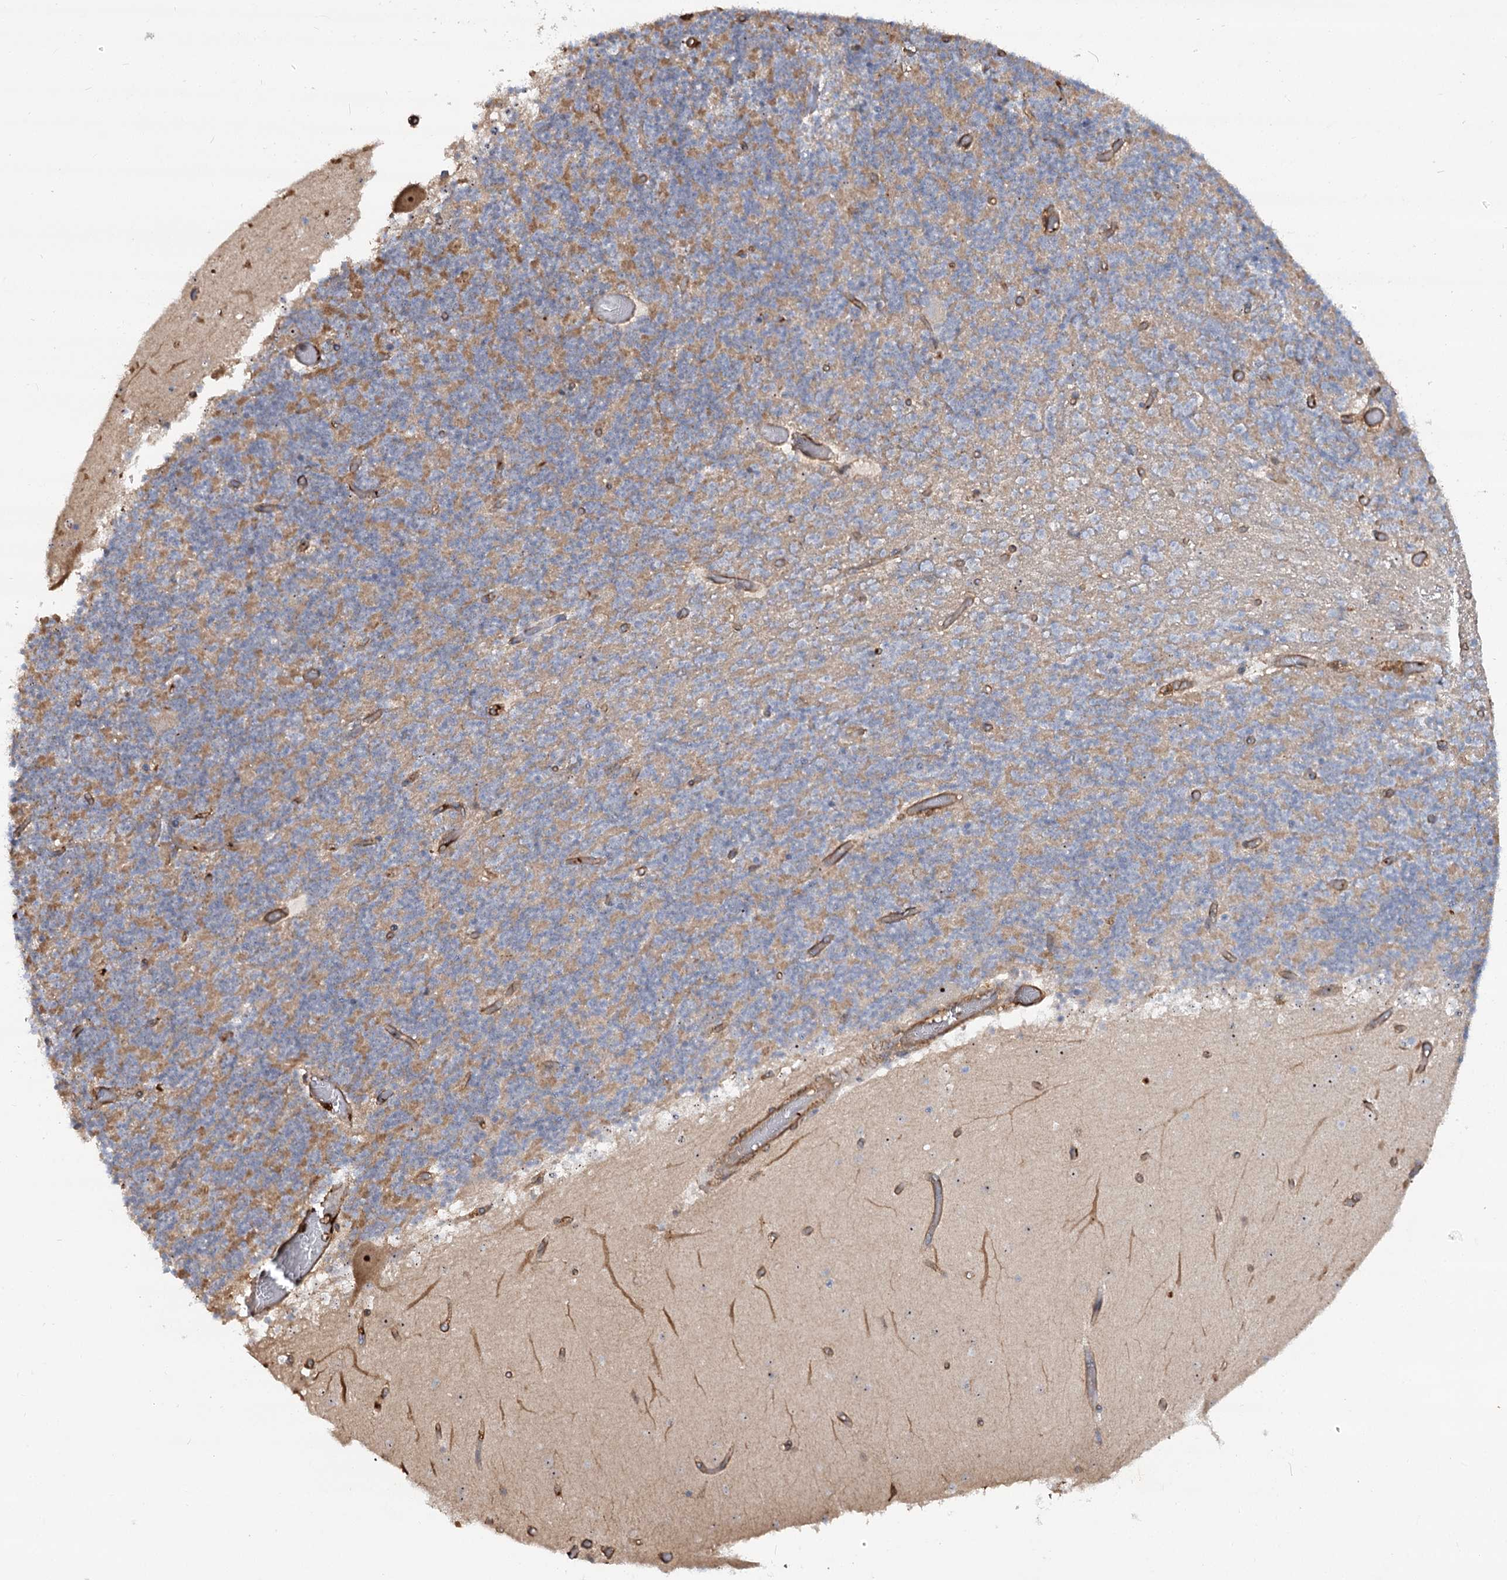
{"staining": {"intensity": "weak", "quantity": "25%-75%", "location": "cytoplasmic/membranous"}, "tissue": "cerebellum", "cell_type": "Cells in granular layer", "image_type": "normal", "snomed": [{"axis": "morphology", "description": "Normal tissue, NOS"}, {"axis": "topography", "description": "Cerebellum"}], "caption": "Protein expression analysis of normal cerebellum shows weak cytoplasmic/membranous staining in about 25%-75% of cells in granular layer.", "gene": "WDR36", "patient": {"sex": "female", "age": 28}}